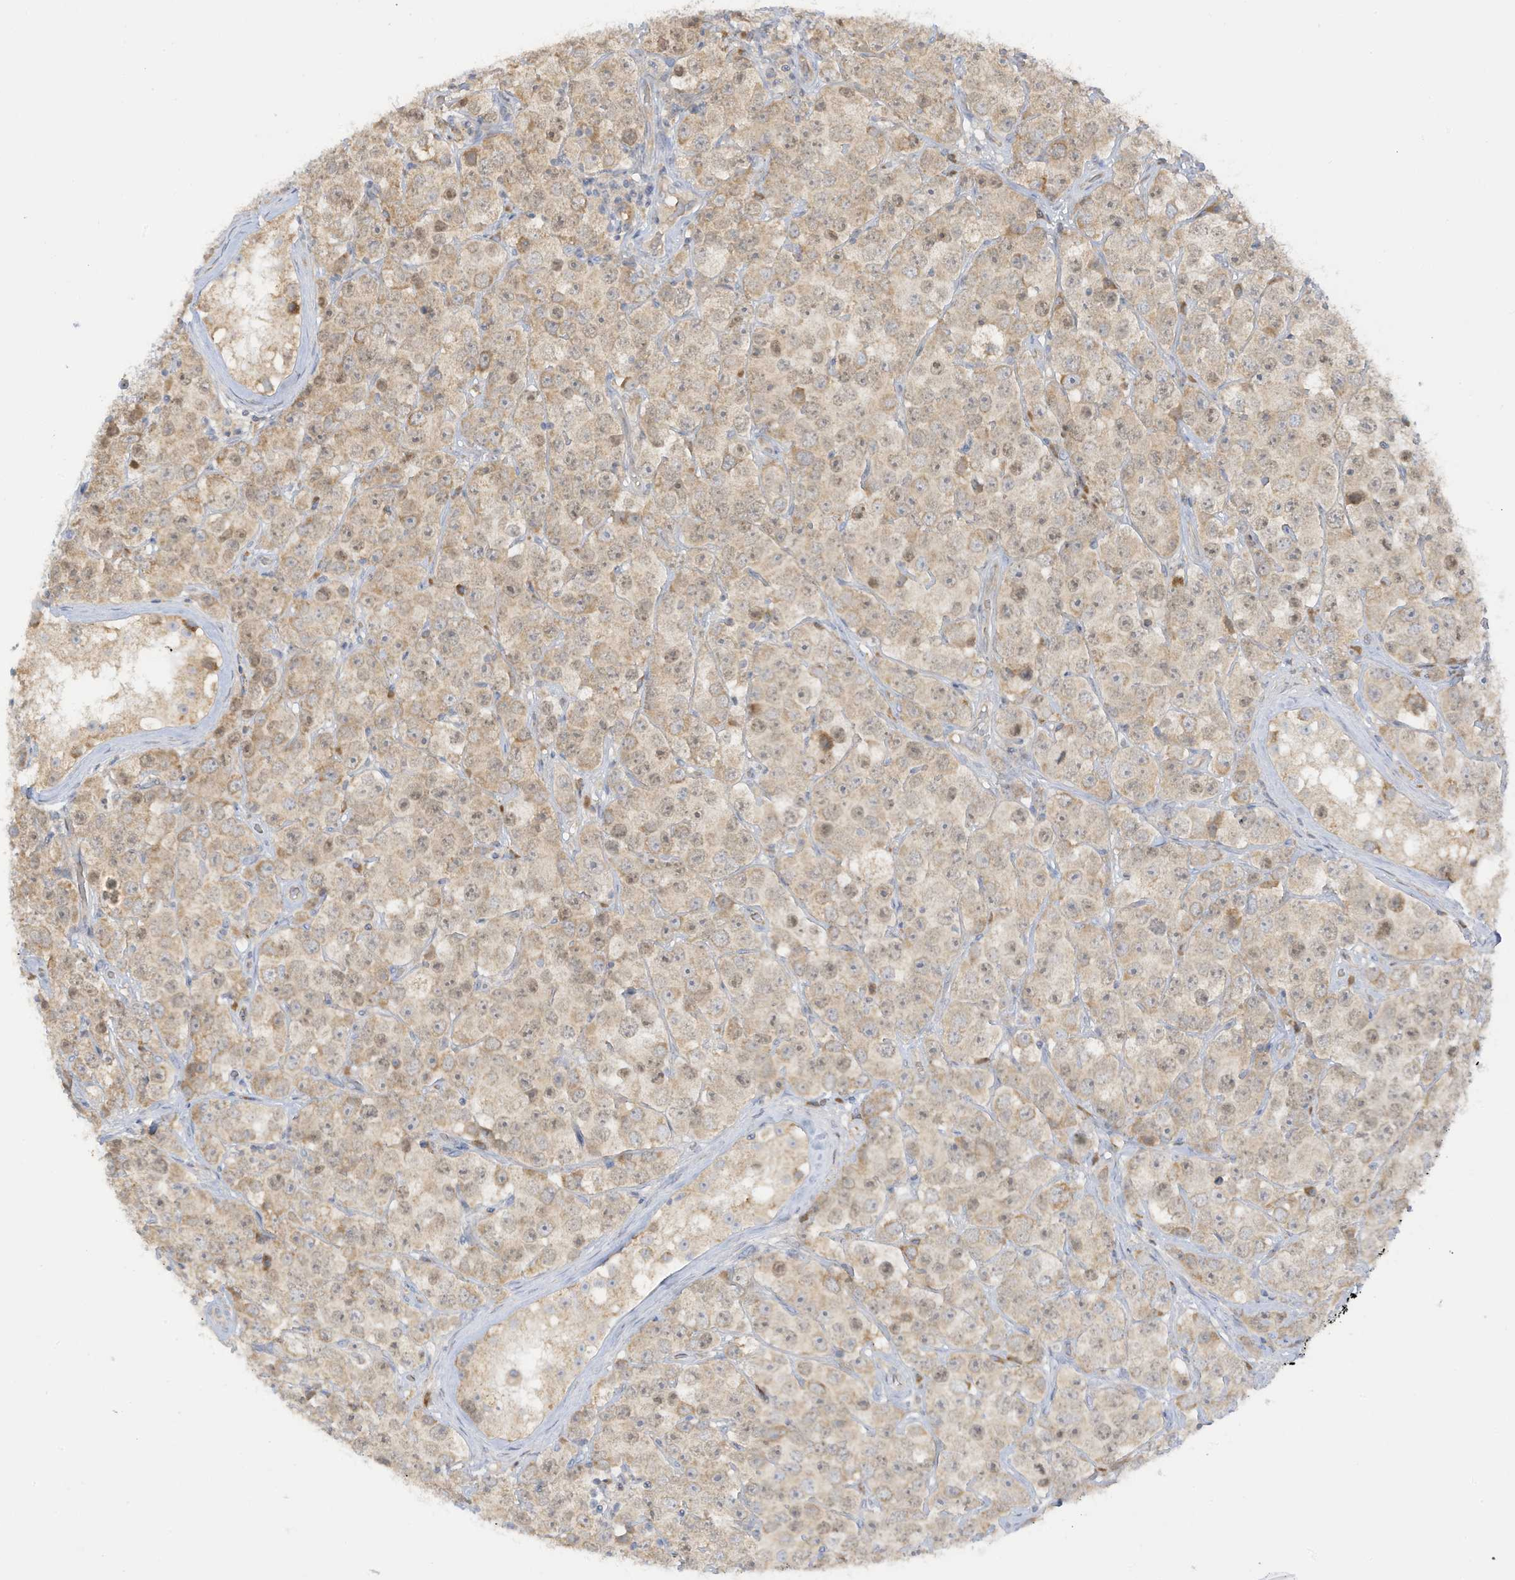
{"staining": {"intensity": "weak", "quantity": "<25%", "location": "cytoplasmic/membranous"}, "tissue": "testis cancer", "cell_type": "Tumor cells", "image_type": "cancer", "snomed": [{"axis": "morphology", "description": "Seminoma, NOS"}, {"axis": "topography", "description": "Testis"}], "caption": "This is an immunohistochemistry photomicrograph of testis cancer (seminoma). There is no expression in tumor cells.", "gene": "LRRN2", "patient": {"sex": "male", "age": 28}}